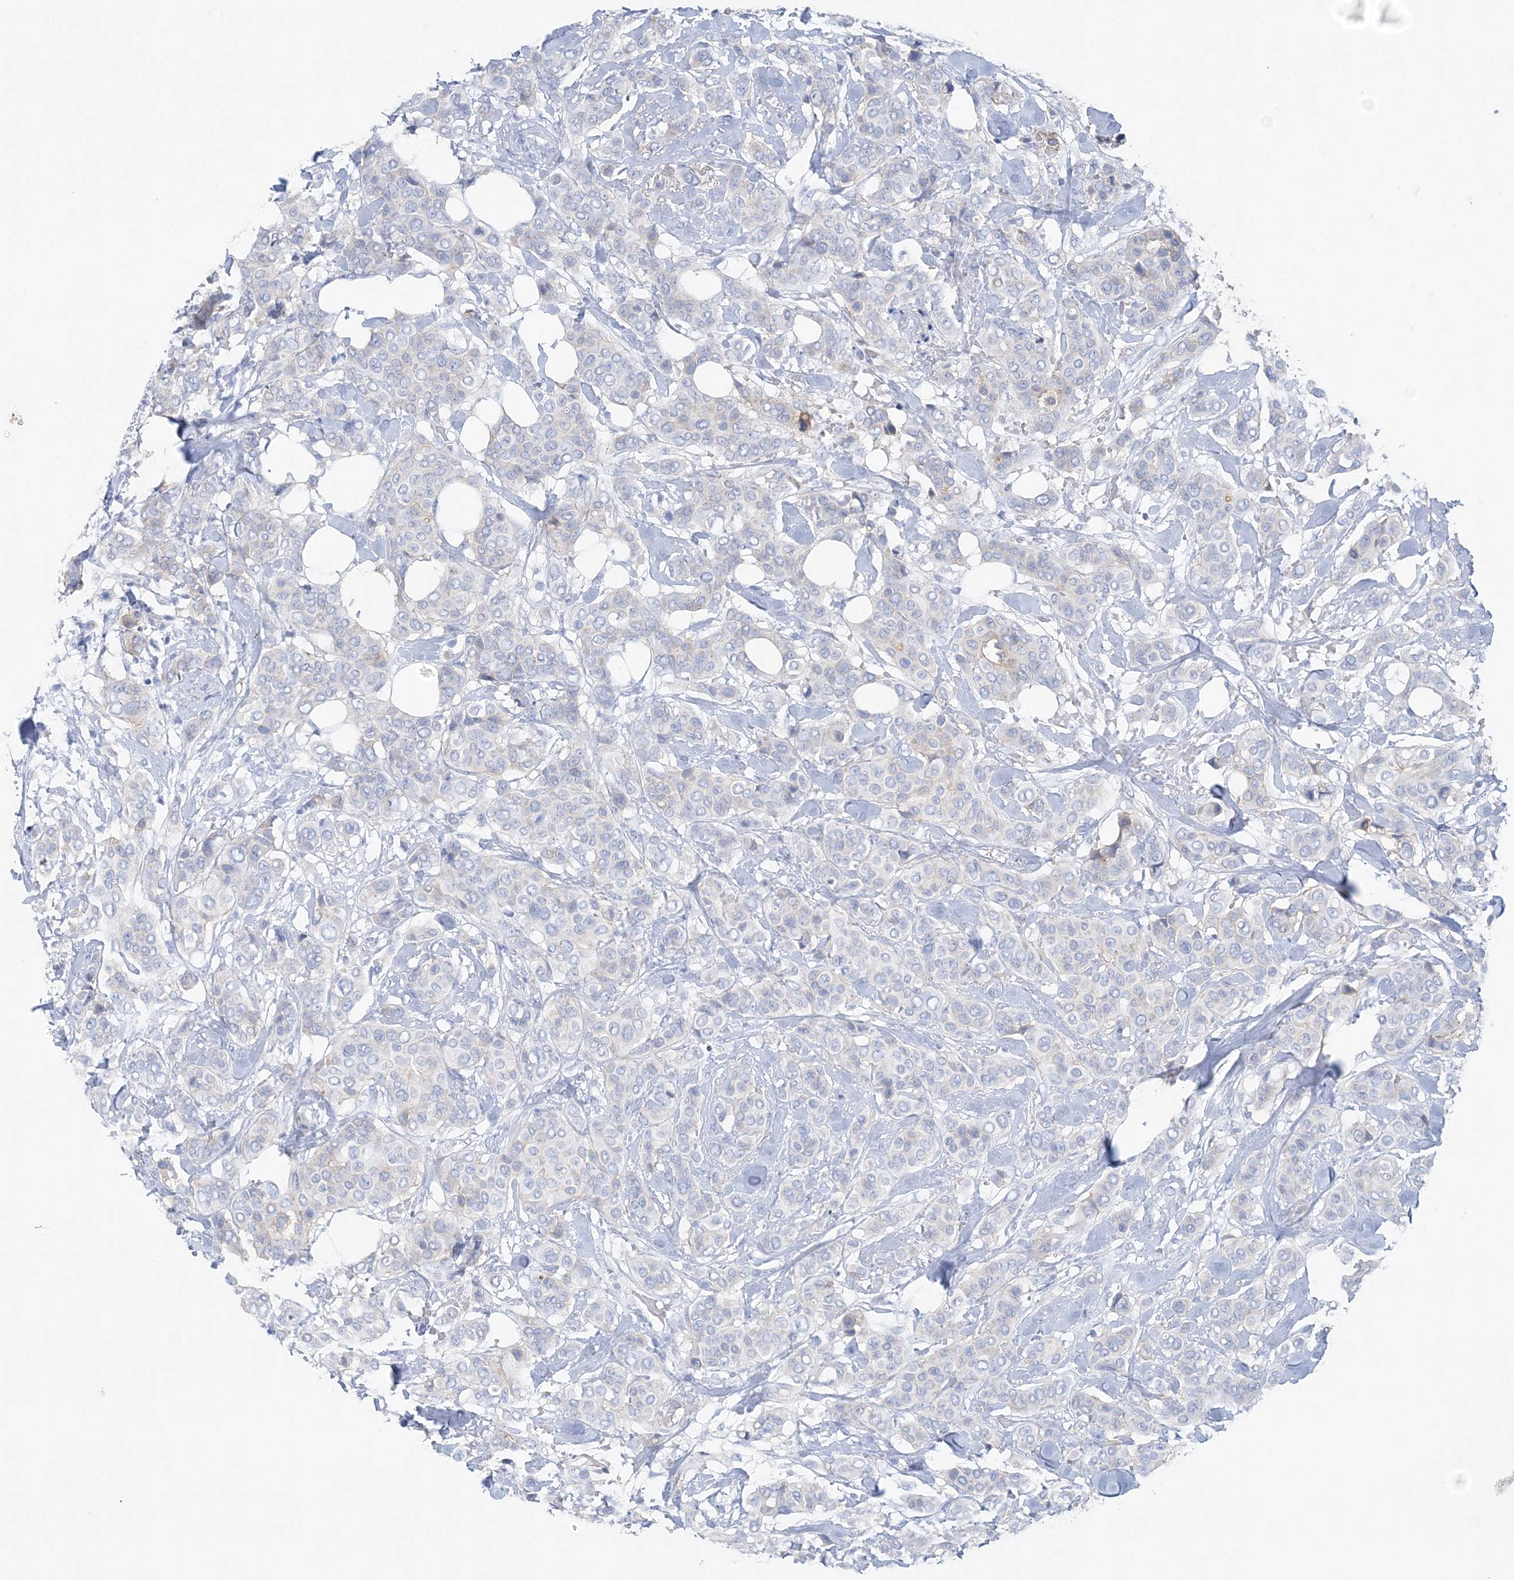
{"staining": {"intensity": "negative", "quantity": "none", "location": "none"}, "tissue": "breast cancer", "cell_type": "Tumor cells", "image_type": "cancer", "snomed": [{"axis": "morphology", "description": "Lobular carcinoma"}, {"axis": "topography", "description": "Breast"}], "caption": "There is no significant positivity in tumor cells of lobular carcinoma (breast). (Brightfield microscopy of DAB (3,3'-diaminobenzidine) immunohistochemistry at high magnification).", "gene": "SLC5A6", "patient": {"sex": "female", "age": 51}}